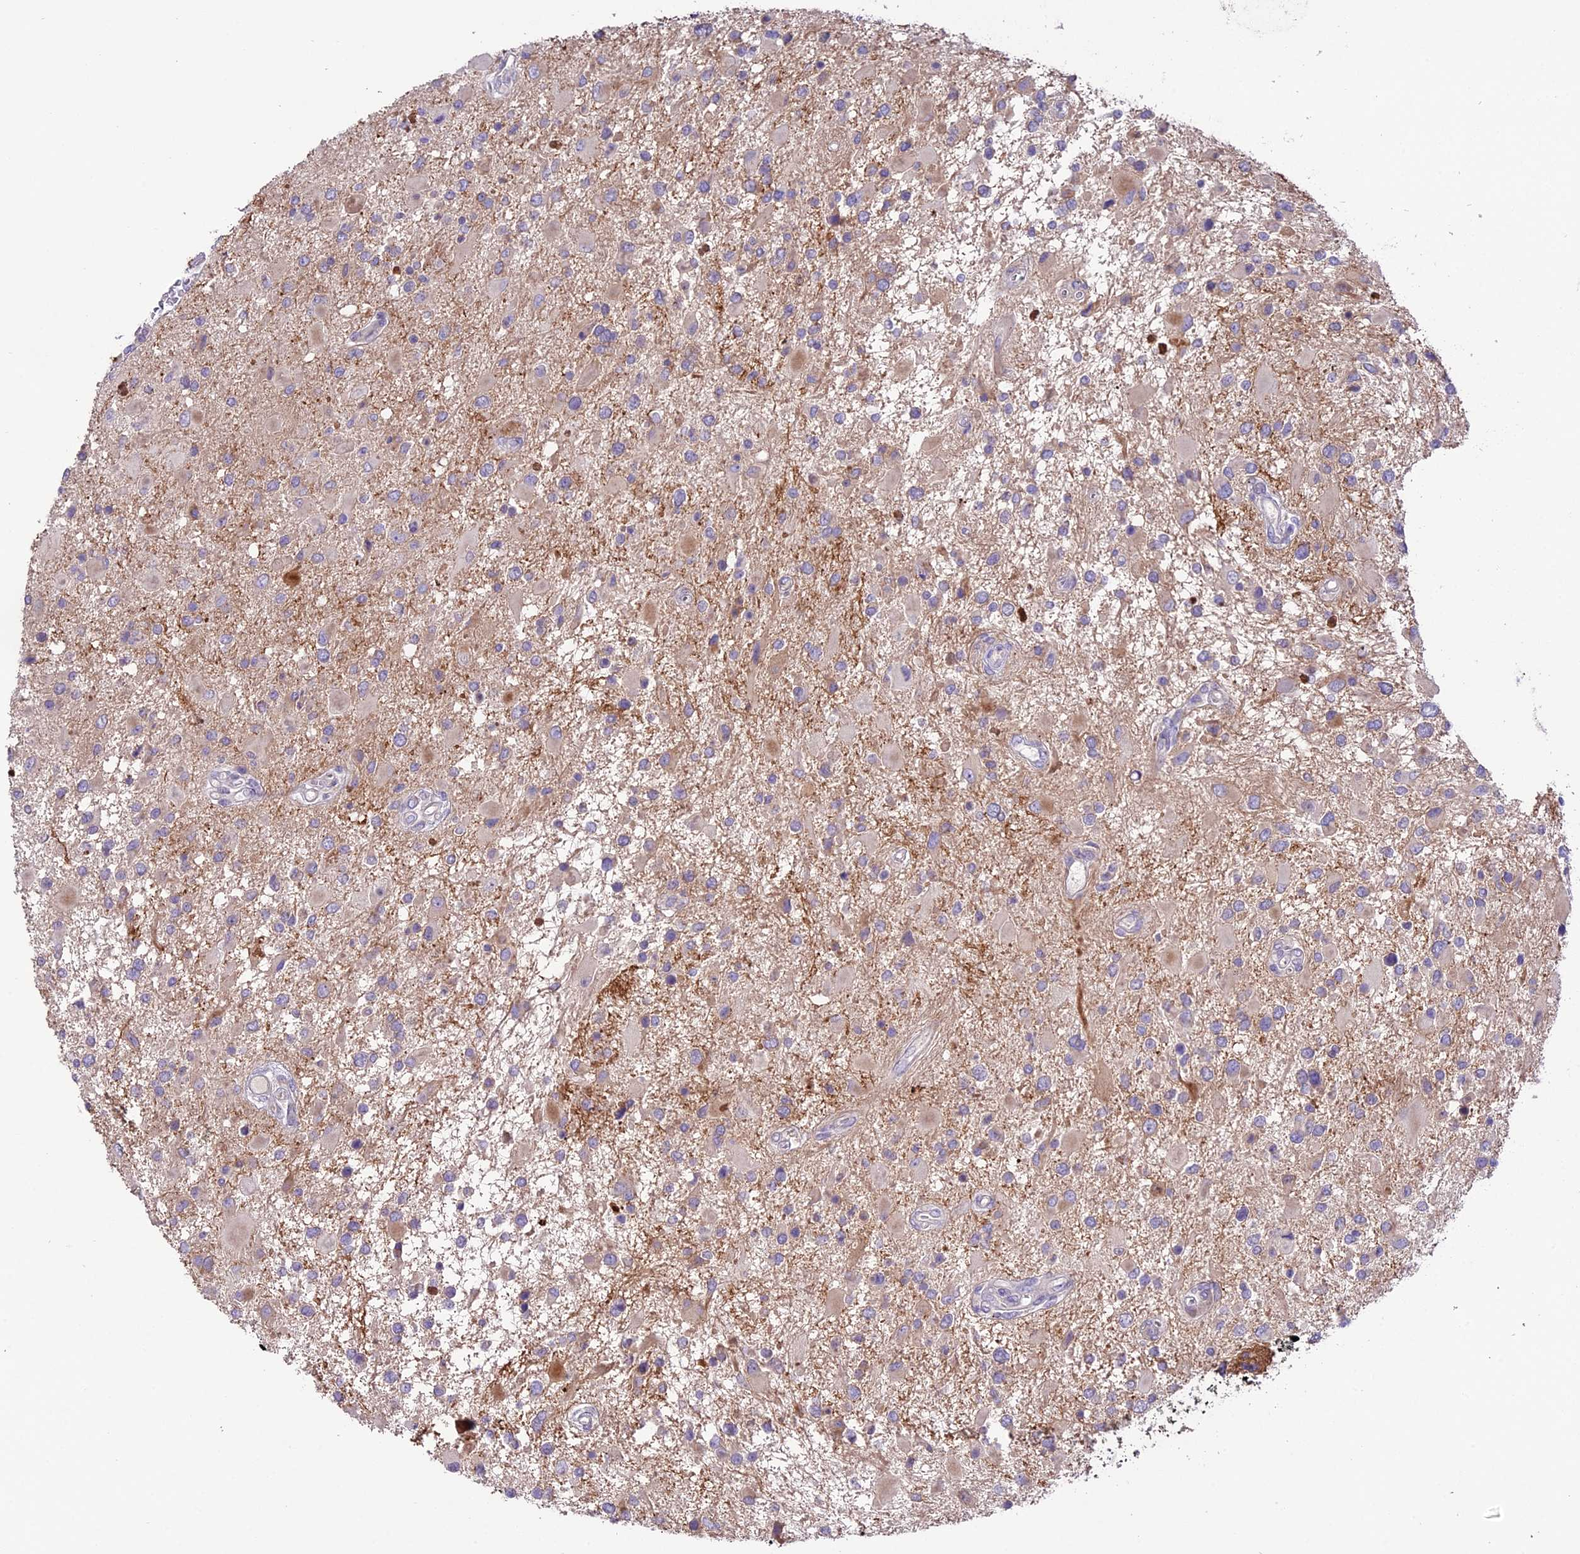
{"staining": {"intensity": "negative", "quantity": "none", "location": "none"}, "tissue": "glioma", "cell_type": "Tumor cells", "image_type": "cancer", "snomed": [{"axis": "morphology", "description": "Glioma, malignant, High grade"}, {"axis": "topography", "description": "Brain"}], "caption": "Micrograph shows no protein expression in tumor cells of glioma tissue.", "gene": "CD99L2", "patient": {"sex": "male", "age": 53}}